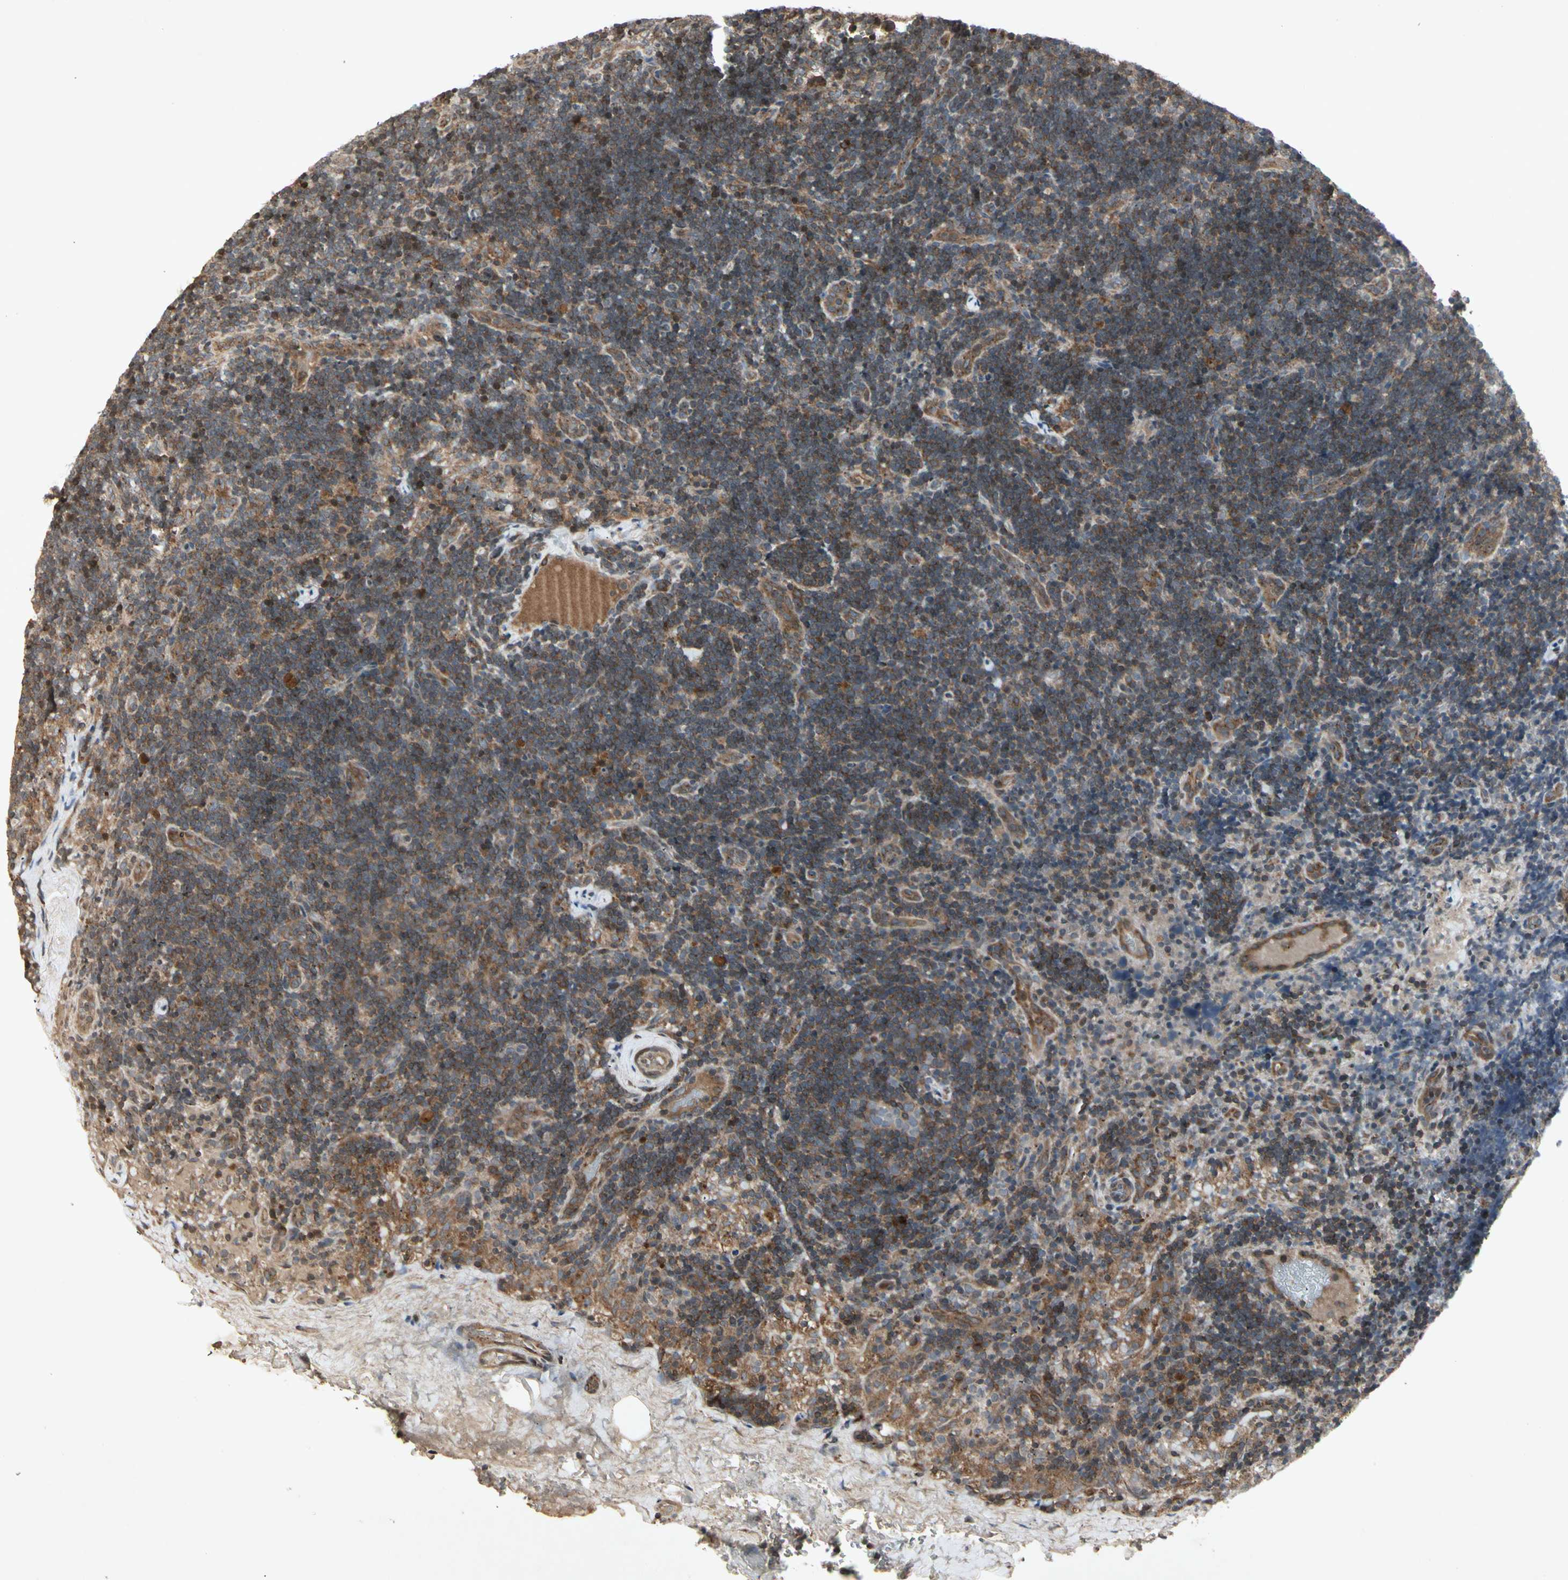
{"staining": {"intensity": "weak", "quantity": ">75%", "location": "cytoplasmic/membranous"}, "tissue": "lymph node", "cell_type": "Germinal center cells", "image_type": "normal", "snomed": [{"axis": "morphology", "description": "Normal tissue, NOS"}, {"axis": "topography", "description": "Lymph node"}], "caption": "Immunohistochemistry (DAB) staining of unremarkable lymph node shows weak cytoplasmic/membranous protein staining in about >75% of germinal center cells.", "gene": "TEK", "patient": {"sex": "female", "age": 14}}